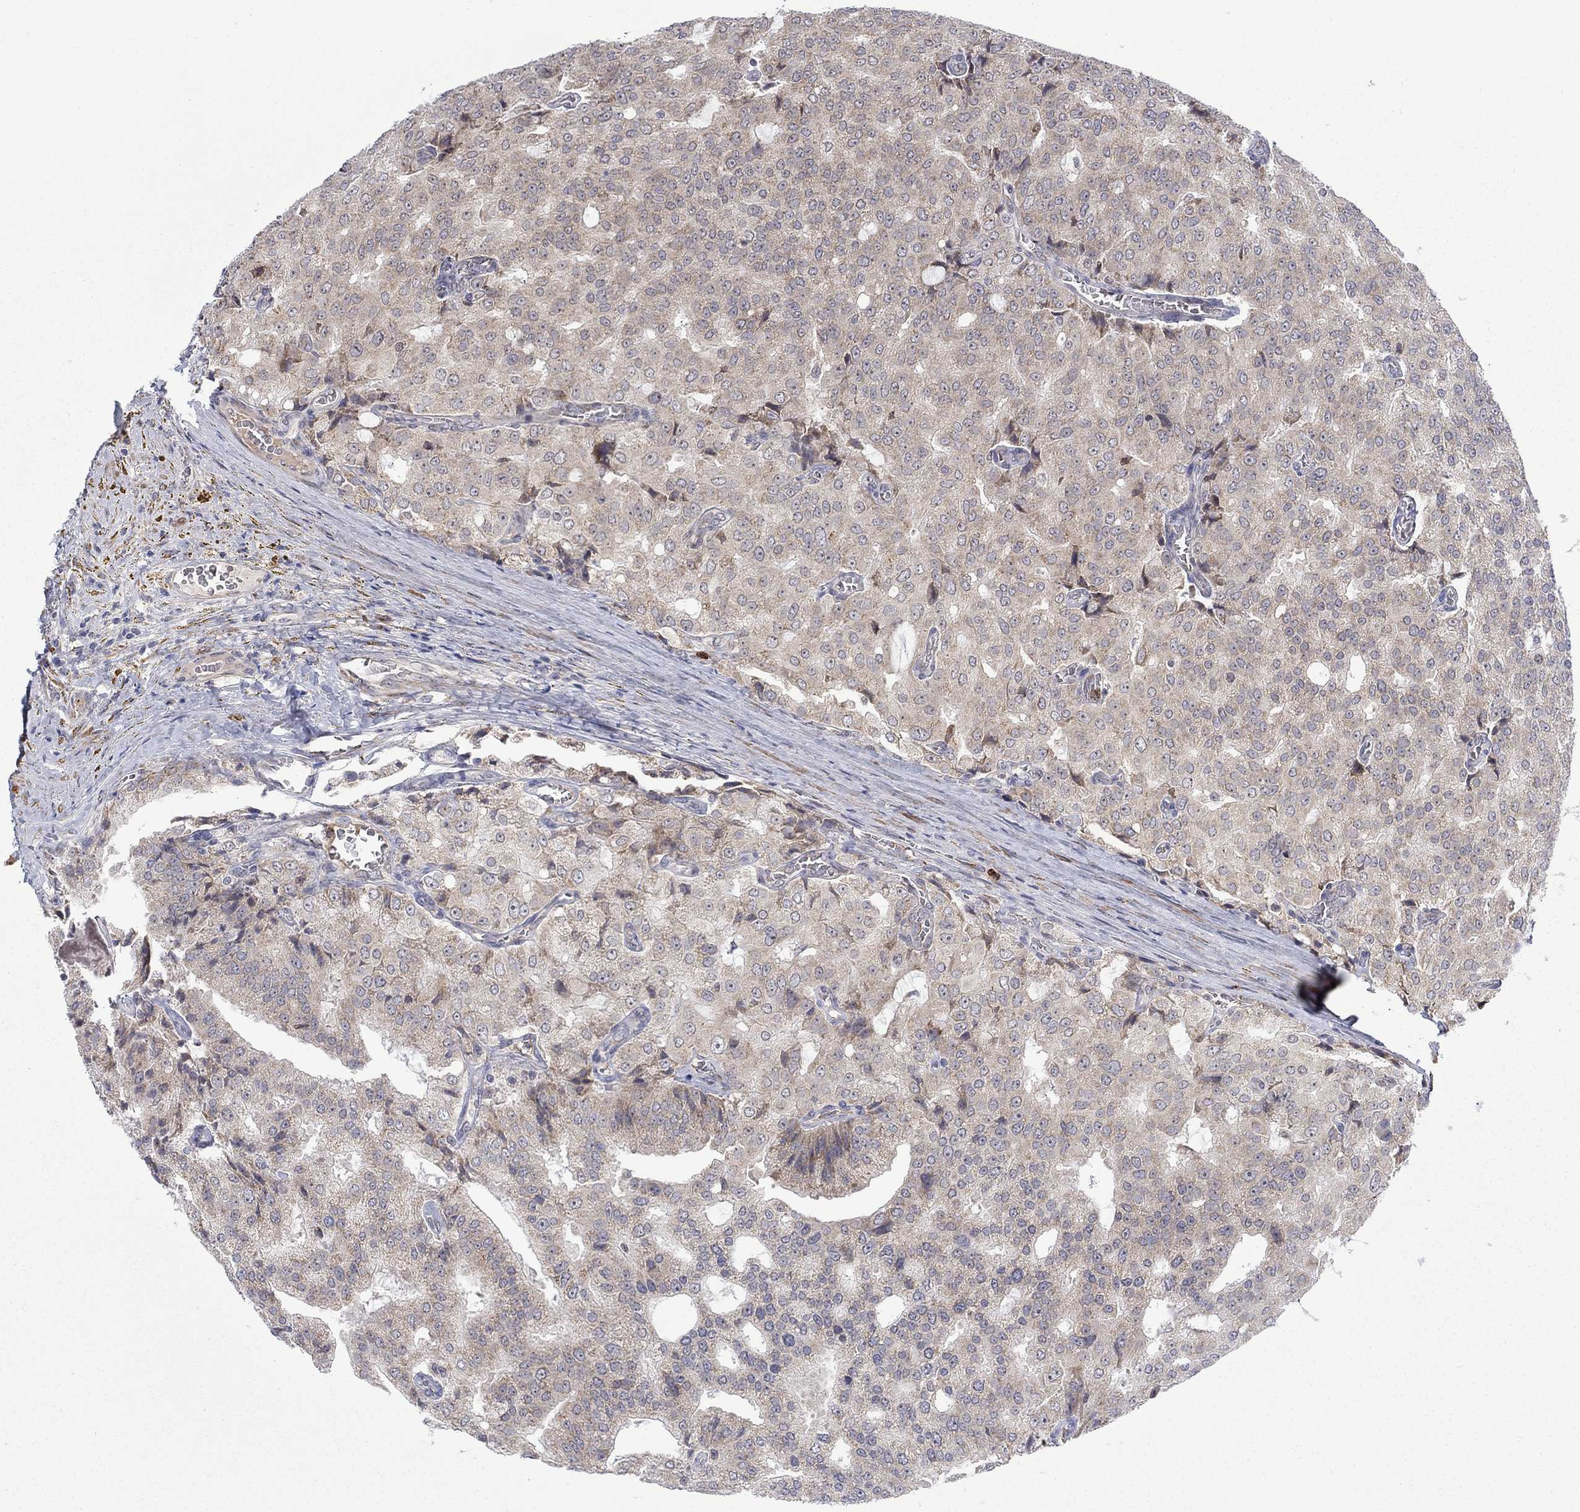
{"staining": {"intensity": "negative", "quantity": "none", "location": "none"}, "tissue": "prostate cancer", "cell_type": "Tumor cells", "image_type": "cancer", "snomed": [{"axis": "morphology", "description": "Adenocarcinoma, NOS"}, {"axis": "topography", "description": "Prostate and seminal vesicle, NOS"}, {"axis": "topography", "description": "Prostate"}], "caption": "This is a photomicrograph of immunohistochemistry (IHC) staining of prostate cancer (adenocarcinoma), which shows no positivity in tumor cells.", "gene": "MTRFR", "patient": {"sex": "male", "age": 67}}